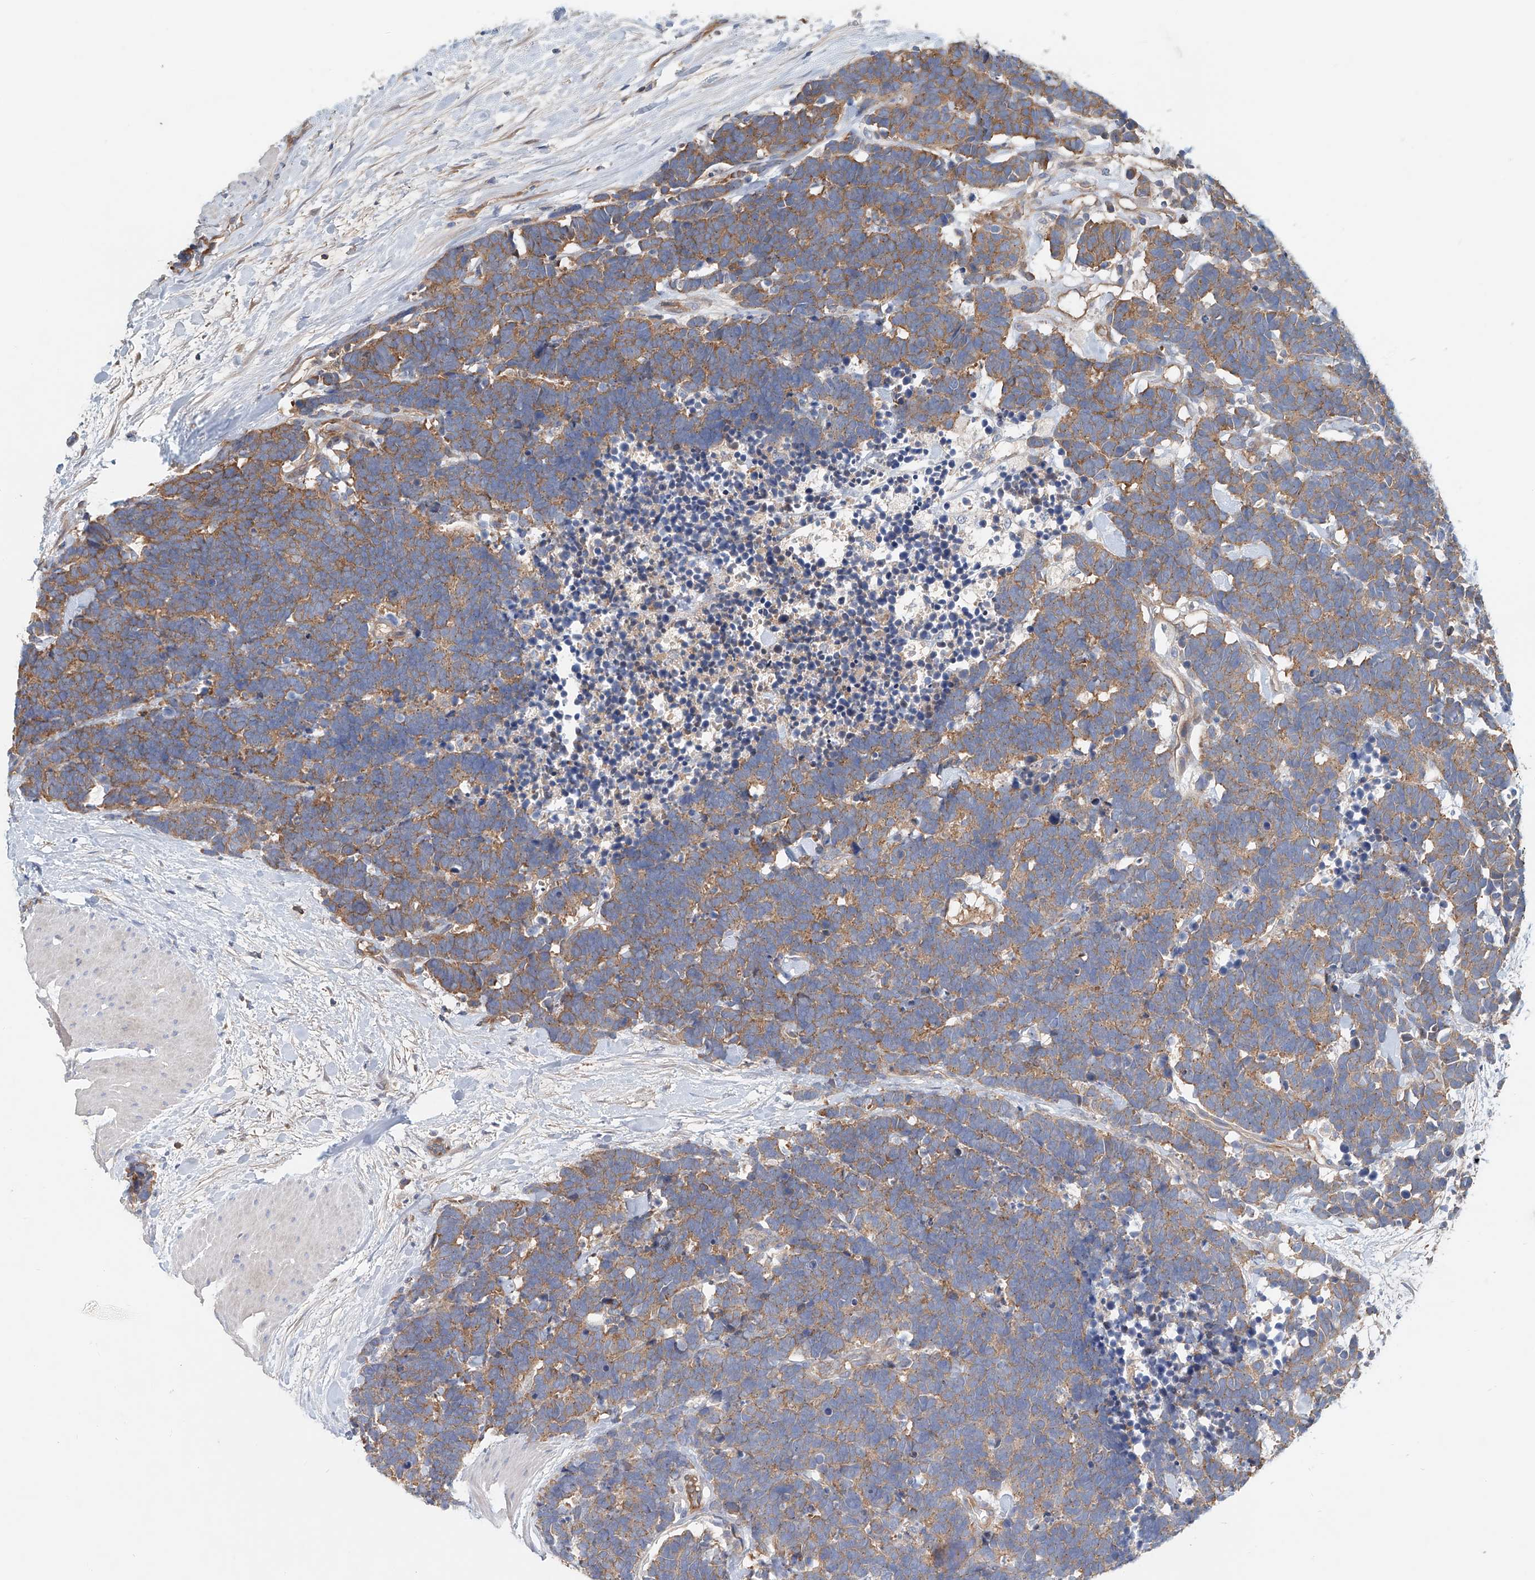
{"staining": {"intensity": "moderate", "quantity": ">75%", "location": "cytoplasmic/membranous"}, "tissue": "carcinoid", "cell_type": "Tumor cells", "image_type": "cancer", "snomed": [{"axis": "morphology", "description": "Carcinoma, NOS"}, {"axis": "morphology", "description": "Carcinoid, malignant, NOS"}, {"axis": "topography", "description": "Urinary bladder"}], "caption": "Human malignant carcinoid stained for a protein (brown) reveals moderate cytoplasmic/membranous positive expression in approximately >75% of tumor cells.", "gene": "FRYL", "patient": {"sex": "male", "age": 57}}